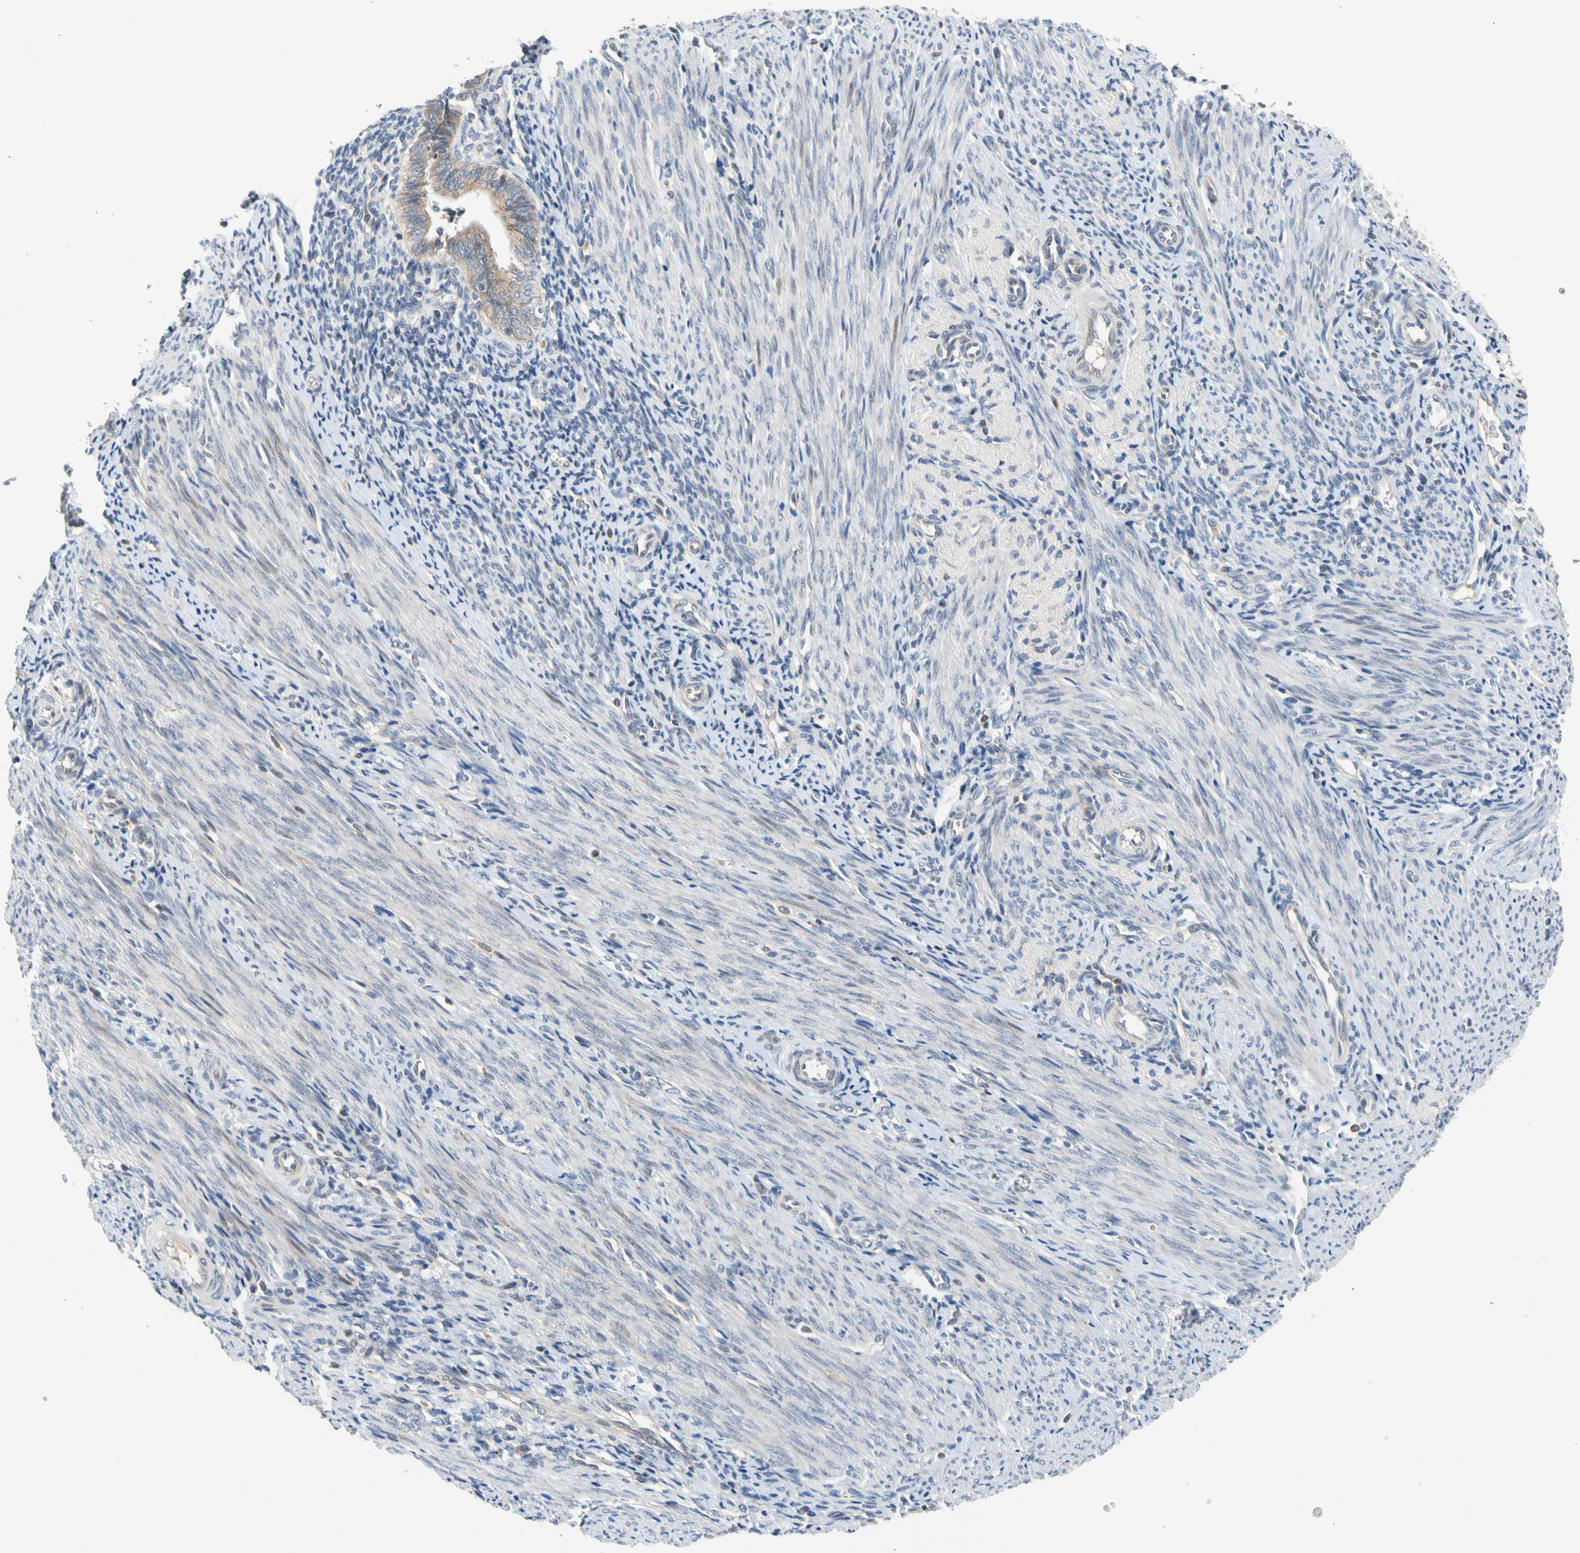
{"staining": {"intensity": "weak", "quantity": "<25%", "location": "cytoplasmic/membranous"}, "tissue": "endometrium", "cell_type": "Cells in endometrial stroma", "image_type": "normal", "snomed": [{"axis": "morphology", "description": "Normal tissue, NOS"}, {"axis": "topography", "description": "Uterus"}, {"axis": "topography", "description": "Endometrium"}], "caption": "High power microscopy micrograph of an IHC micrograph of normal endometrium, revealing no significant expression in cells in endometrial stroma. Nuclei are stained in blue.", "gene": "CNST", "patient": {"sex": "female", "age": 33}}